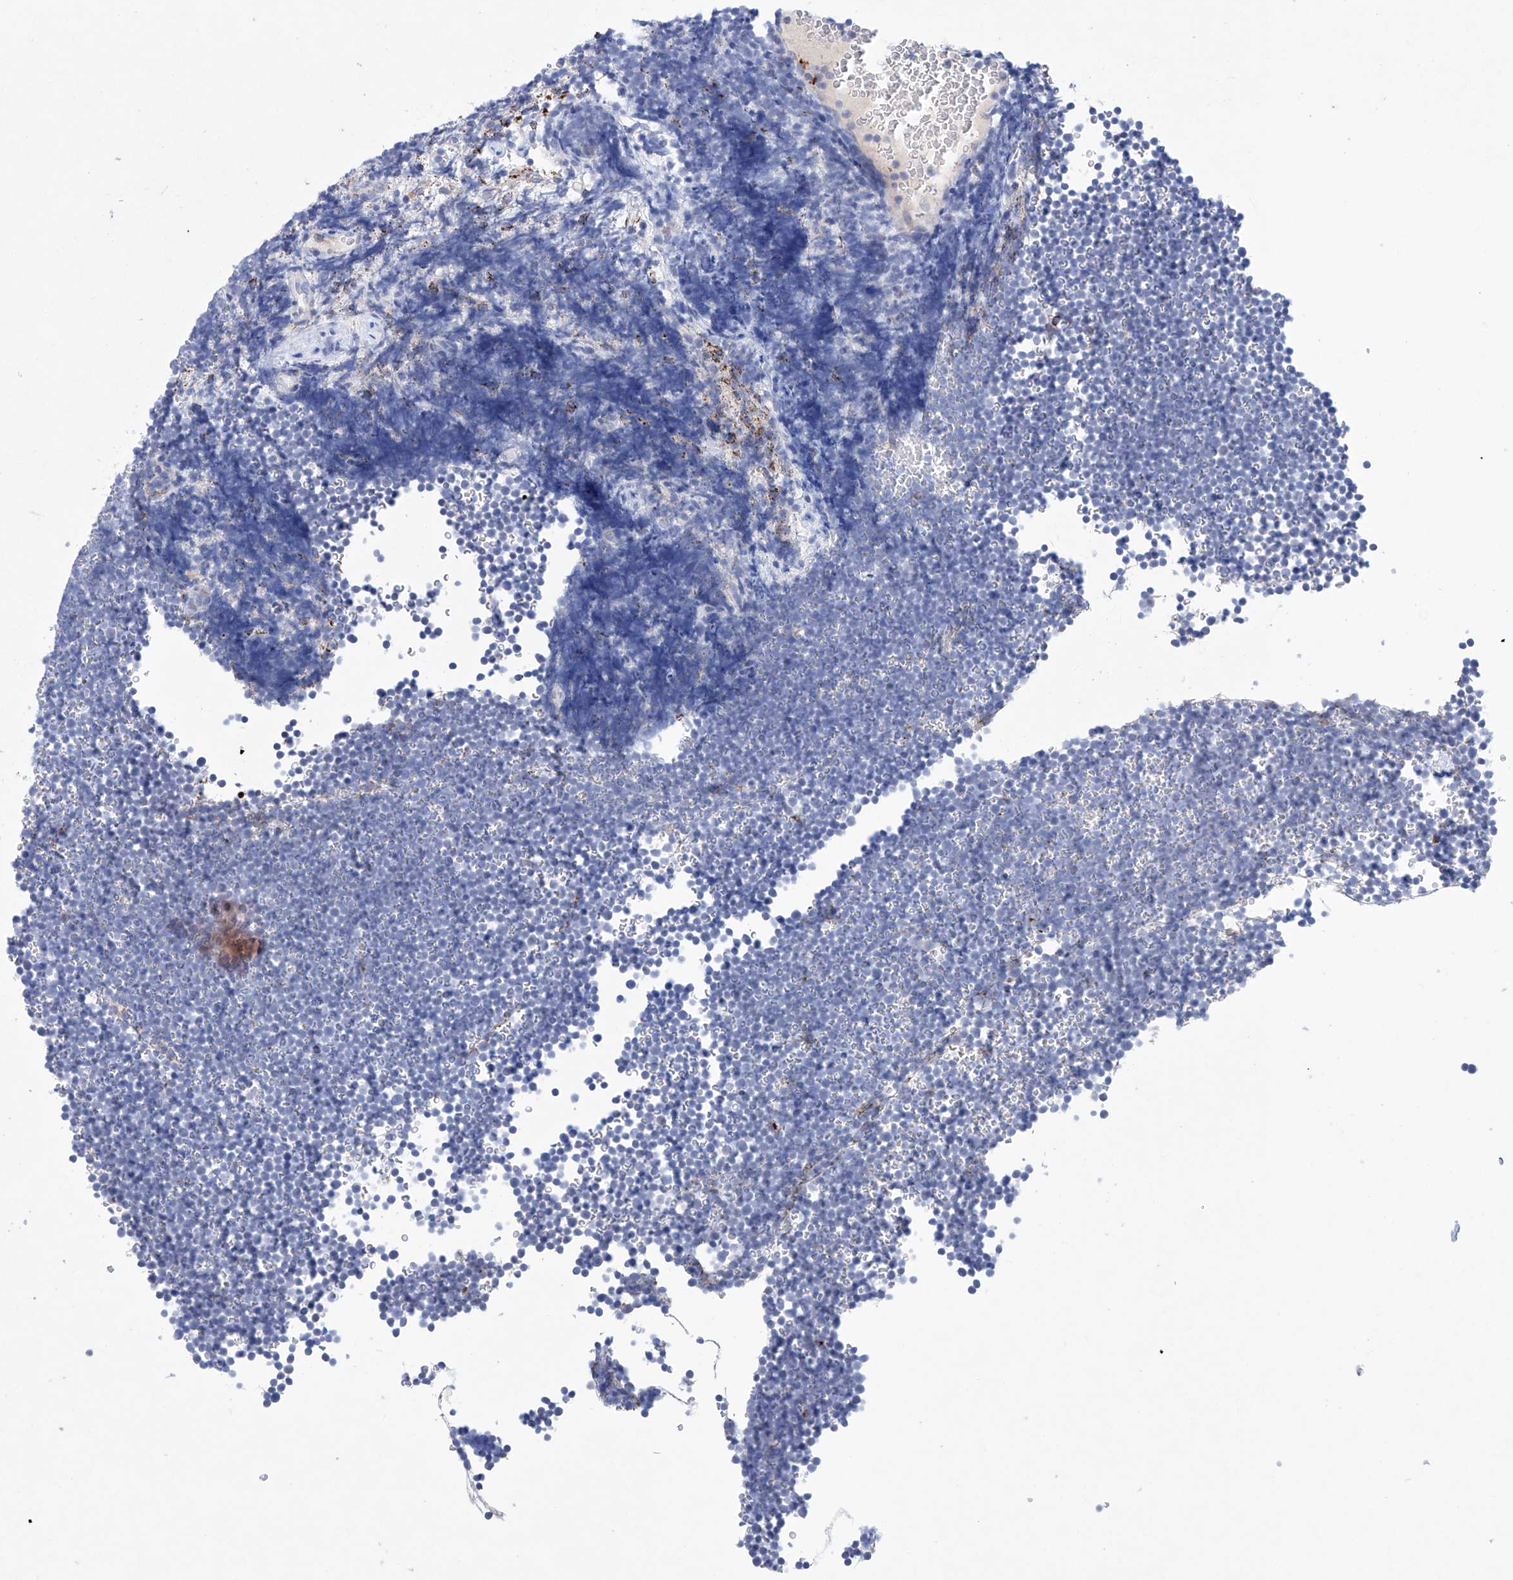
{"staining": {"intensity": "negative", "quantity": "none", "location": "none"}, "tissue": "lymphoma", "cell_type": "Tumor cells", "image_type": "cancer", "snomed": [{"axis": "morphology", "description": "Malignant lymphoma, non-Hodgkin's type, High grade"}, {"axis": "topography", "description": "Lymph node"}], "caption": "High-grade malignant lymphoma, non-Hodgkin's type was stained to show a protein in brown. There is no significant staining in tumor cells.", "gene": "NRROS", "patient": {"sex": "male", "age": 13}}